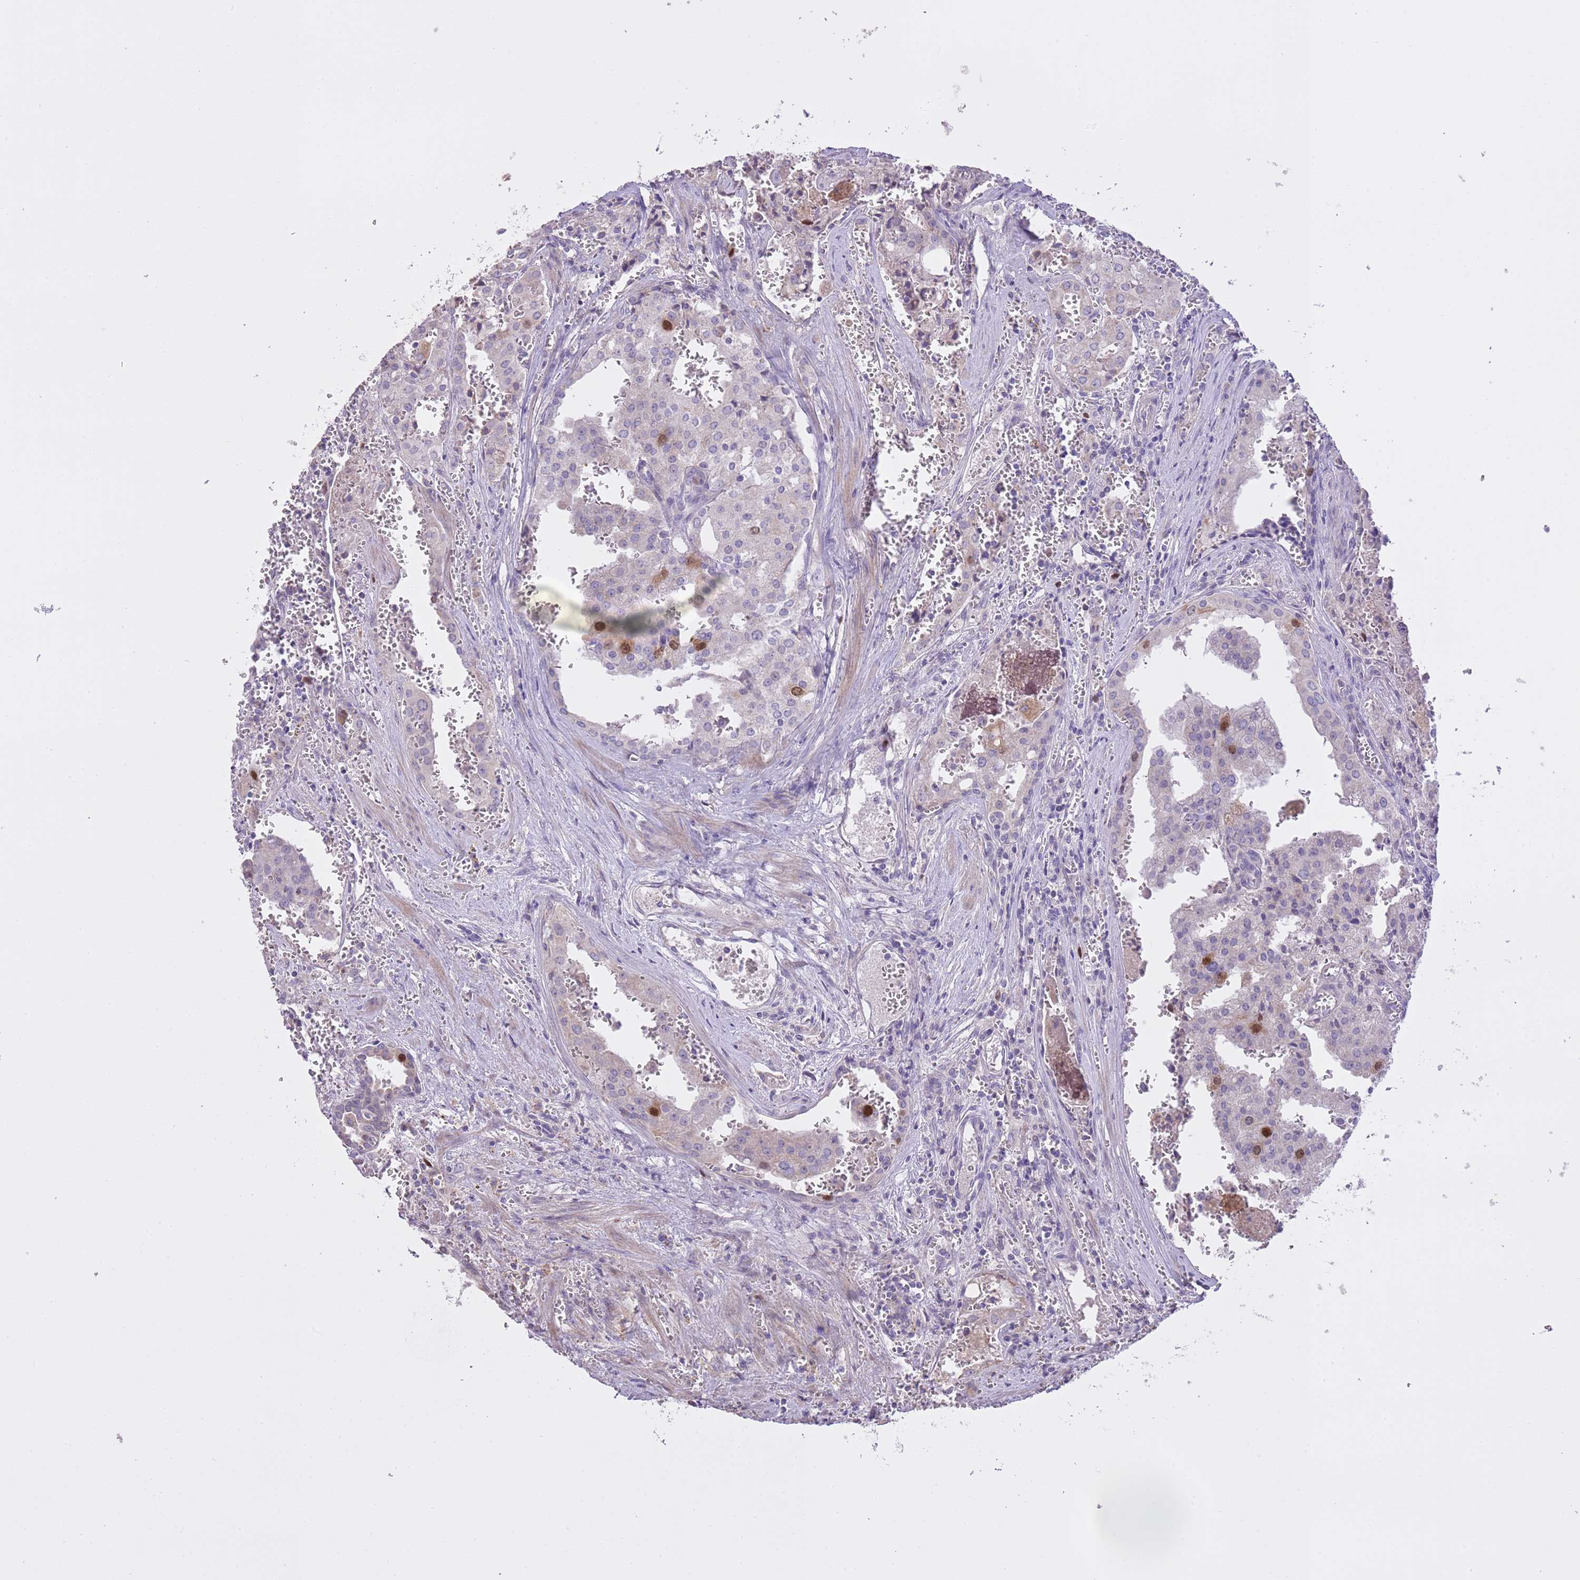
{"staining": {"intensity": "moderate", "quantity": "<25%", "location": "nuclear"}, "tissue": "prostate cancer", "cell_type": "Tumor cells", "image_type": "cancer", "snomed": [{"axis": "morphology", "description": "Adenocarcinoma, High grade"}, {"axis": "topography", "description": "Prostate"}], "caption": "Moderate nuclear positivity for a protein is identified in about <25% of tumor cells of prostate cancer (high-grade adenocarcinoma) using immunohistochemistry.", "gene": "GMNN", "patient": {"sex": "male", "age": 68}}